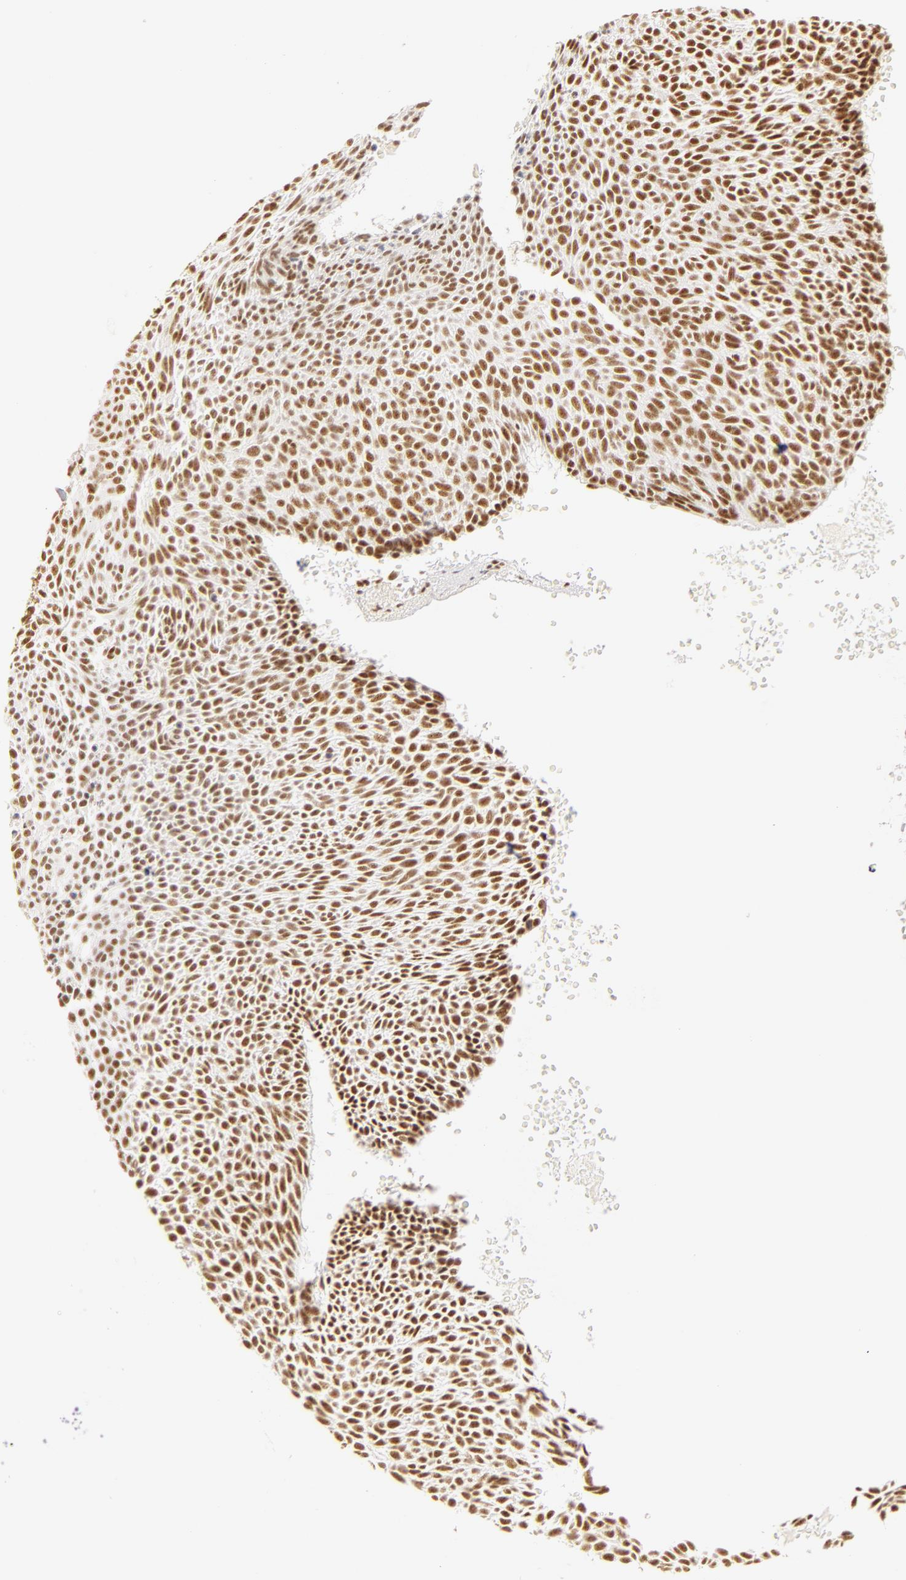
{"staining": {"intensity": "weak", "quantity": ">75%", "location": "nuclear"}, "tissue": "skin cancer", "cell_type": "Tumor cells", "image_type": "cancer", "snomed": [{"axis": "morphology", "description": "Basal cell carcinoma"}, {"axis": "topography", "description": "Skin"}], "caption": "Skin basal cell carcinoma stained with IHC shows weak nuclear positivity in approximately >75% of tumor cells.", "gene": "RBM39", "patient": {"sex": "male", "age": 84}}